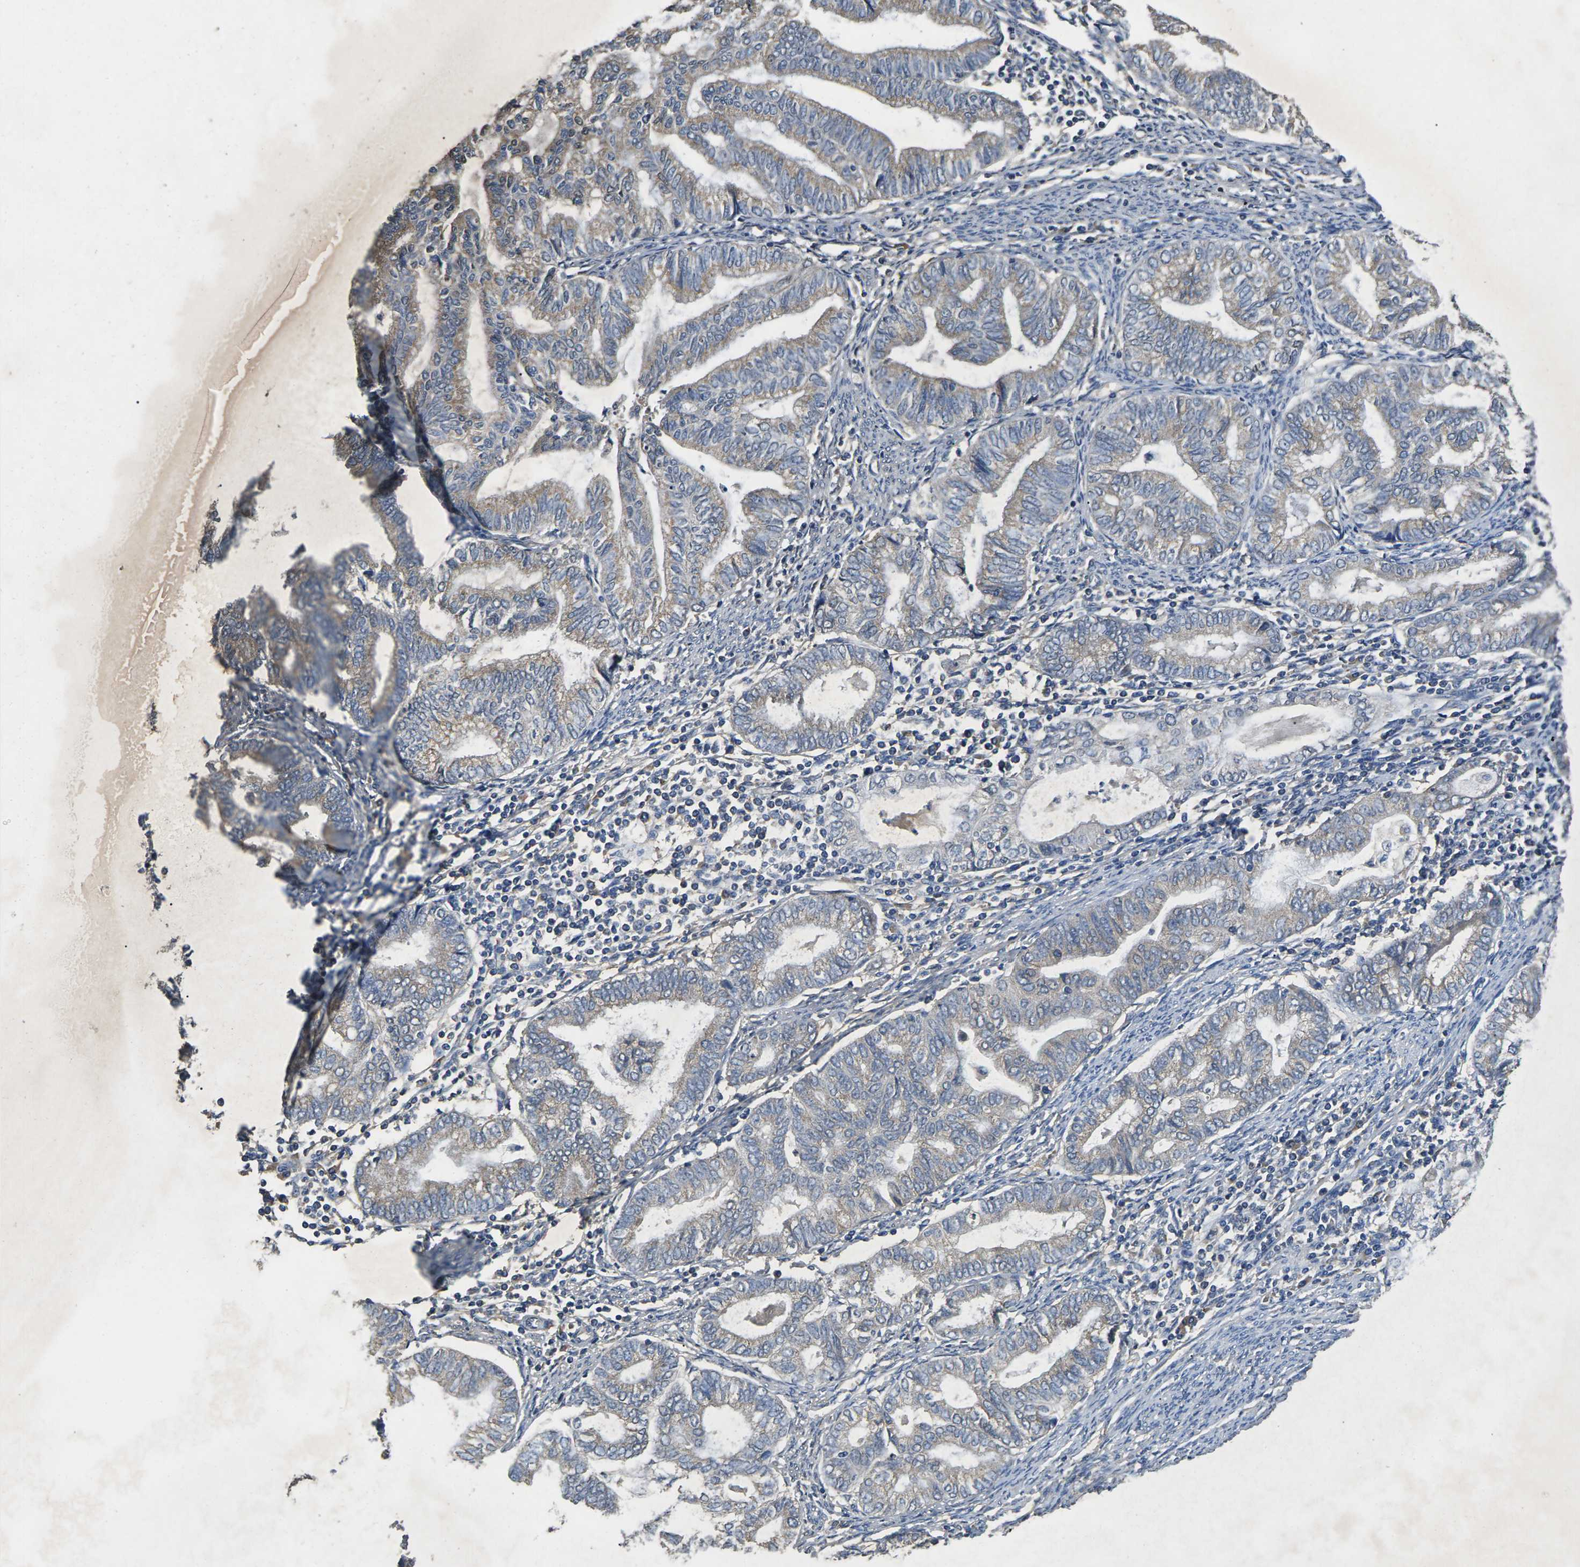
{"staining": {"intensity": "weak", "quantity": "25%-75%", "location": "cytoplasmic/membranous"}, "tissue": "endometrial cancer", "cell_type": "Tumor cells", "image_type": "cancer", "snomed": [{"axis": "morphology", "description": "Adenocarcinoma, NOS"}, {"axis": "topography", "description": "Endometrium"}], "caption": "DAB immunohistochemical staining of human endometrial cancer (adenocarcinoma) shows weak cytoplasmic/membranous protein positivity in approximately 25%-75% of tumor cells. (Stains: DAB in brown, nuclei in blue, Microscopy: brightfield microscopy at high magnification).", "gene": "B4GAT1", "patient": {"sex": "female", "age": 79}}